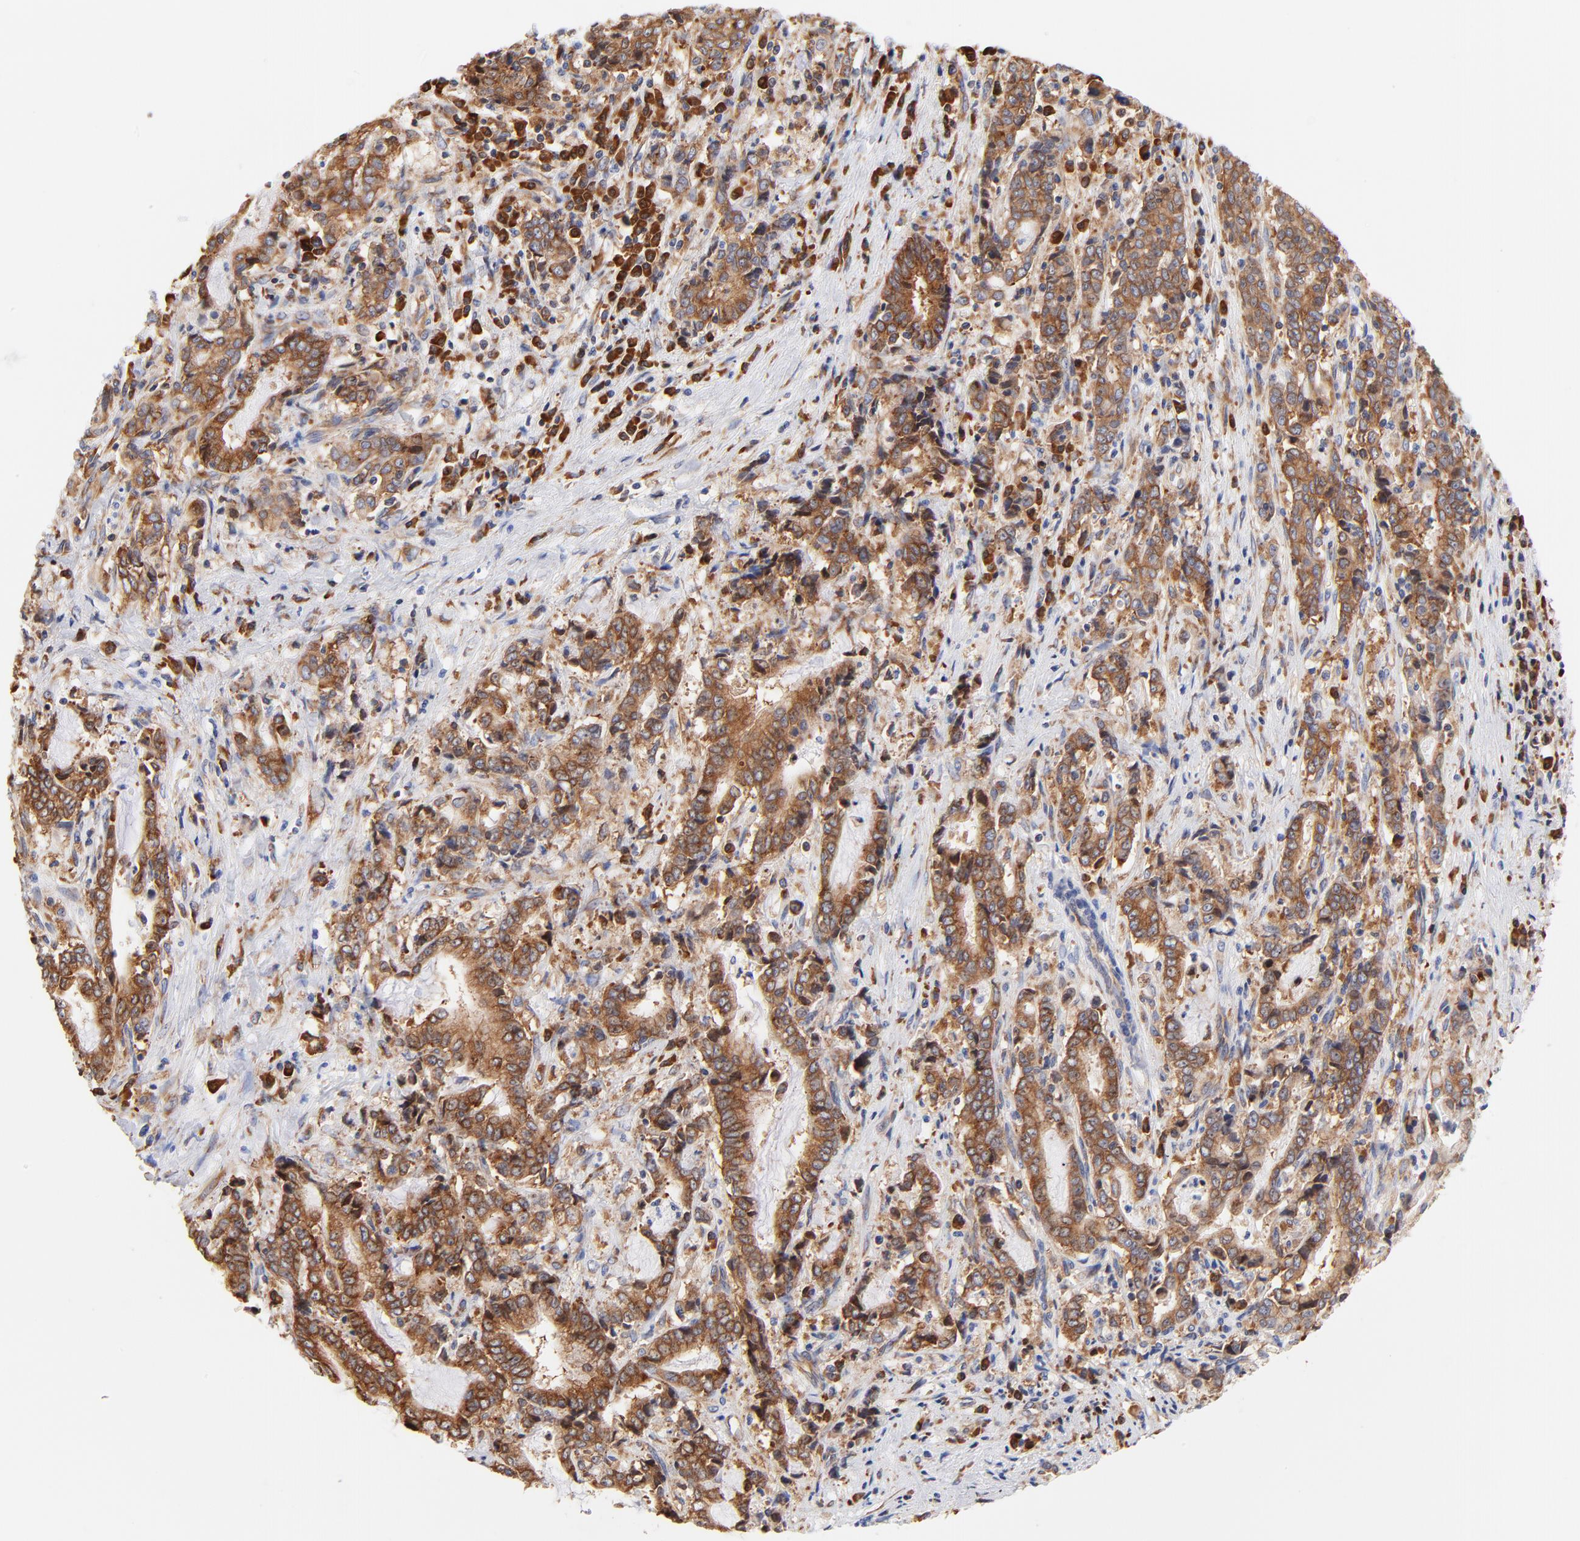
{"staining": {"intensity": "moderate", "quantity": ">75%", "location": "cytoplasmic/membranous"}, "tissue": "liver cancer", "cell_type": "Tumor cells", "image_type": "cancer", "snomed": [{"axis": "morphology", "description": "Cholangiocarcinoma"}, {"axis": "topography", "description": "Liver"}], "caption": "Cholangiocarcinoma (liver) was stained to show a protein in brown. There is medium levels of moderate cytoplasmic/membranous staining in approximately >75% of tumor cells. (Stains: DAB in brown, nuclei in blue, Microscopy: brightfield microscopy at high magnification).", "gene": "RPL27", "patient": {"sex": "male", "age": 57}}